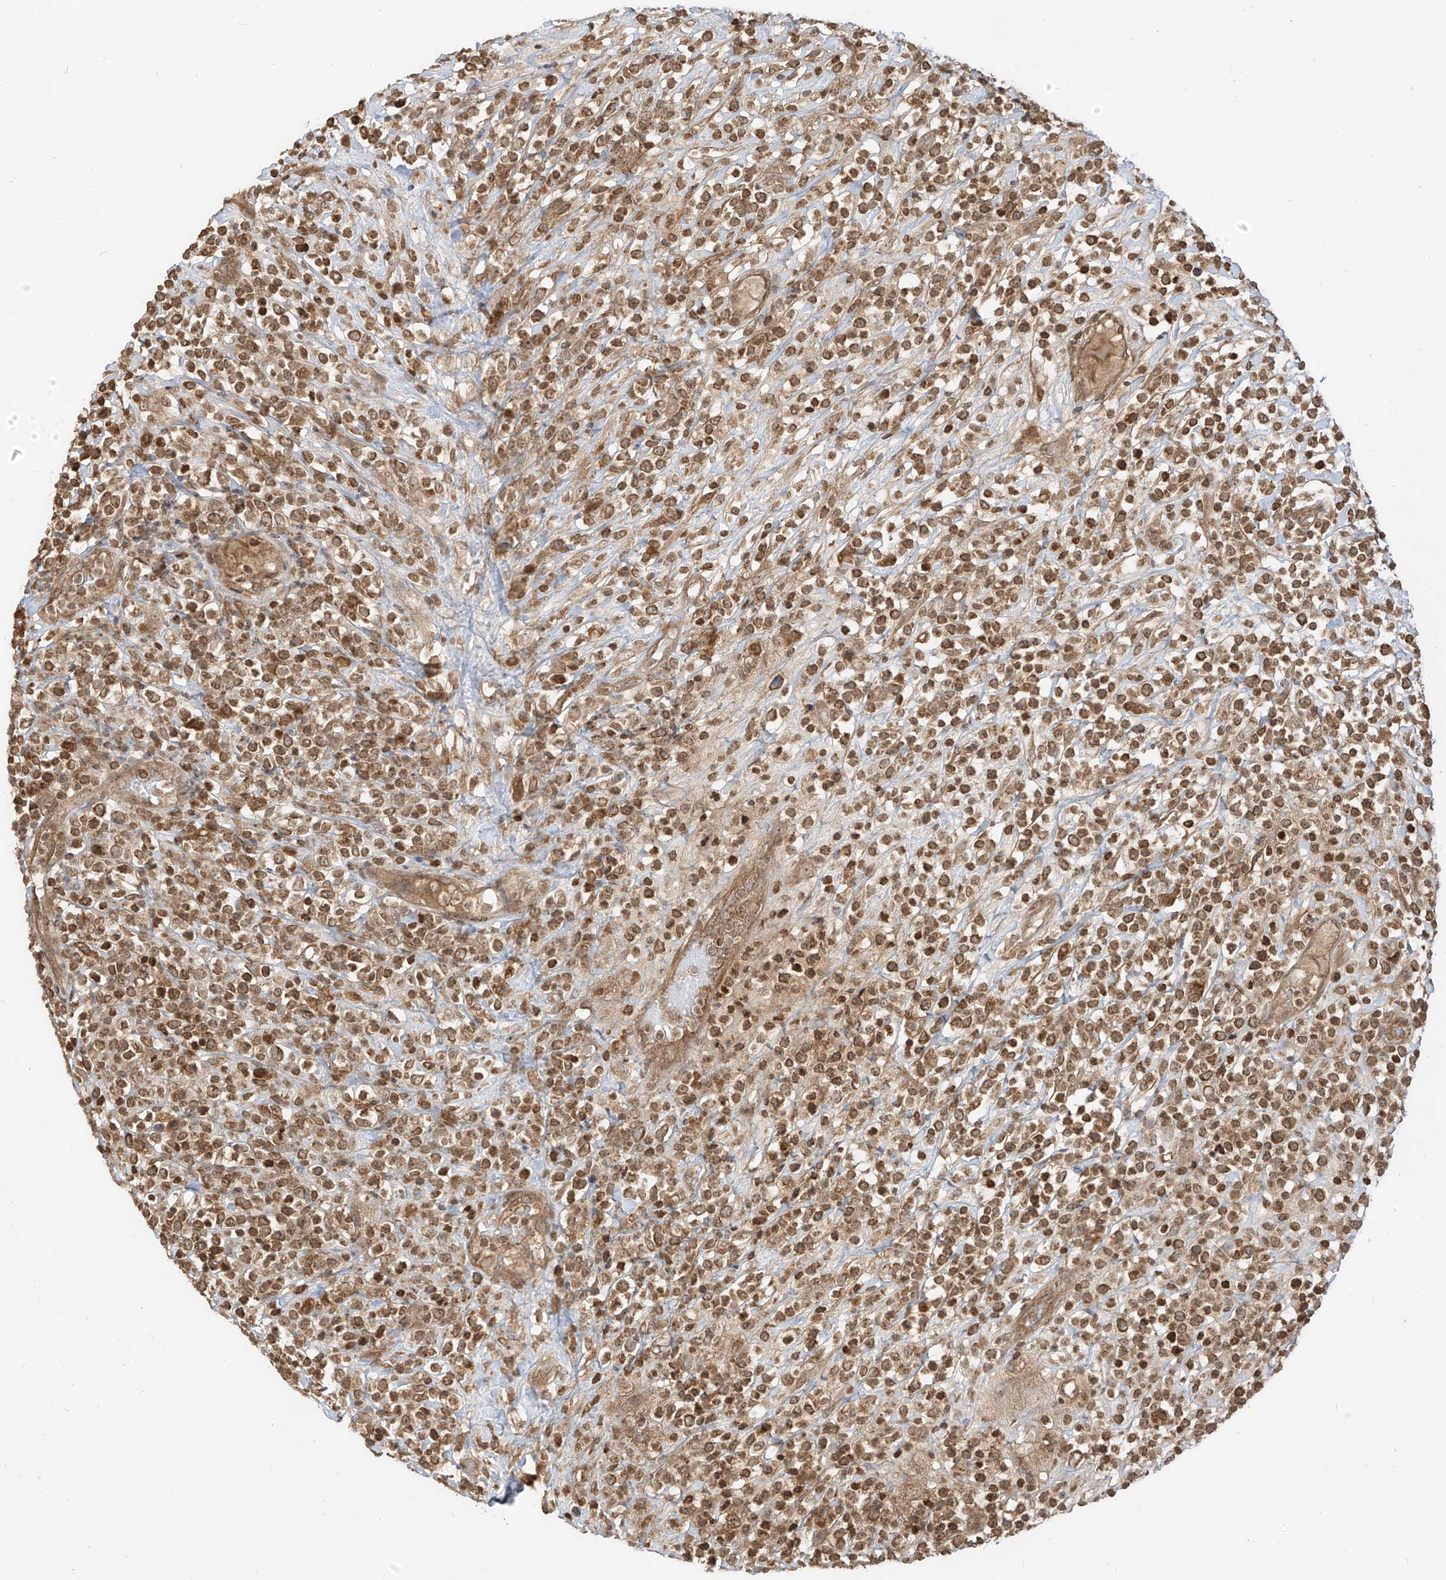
{"staining": {"intensity": "moderate", "quantity": ">75%", "location": "cytoplasmic/membranous,nuclear"}, "tissue": "lymphoma", "cell_type": "Tumor cells", "image_type": "cancer", "snomed": [{"axis": "morphology", "description": "Malignant lymphoma, non-Hodgkin's type, High grade"}, {"axis": "topography", "description": "Colon"}], "caption": "The photomicrograph exhibits a brown stain indicating the presence of a protein in the cytoplasmic/membranous and nuclear of tumor cells in lymphoma.", "gene": "LCOR", "patient": {"sex": "female", "age": 53}}